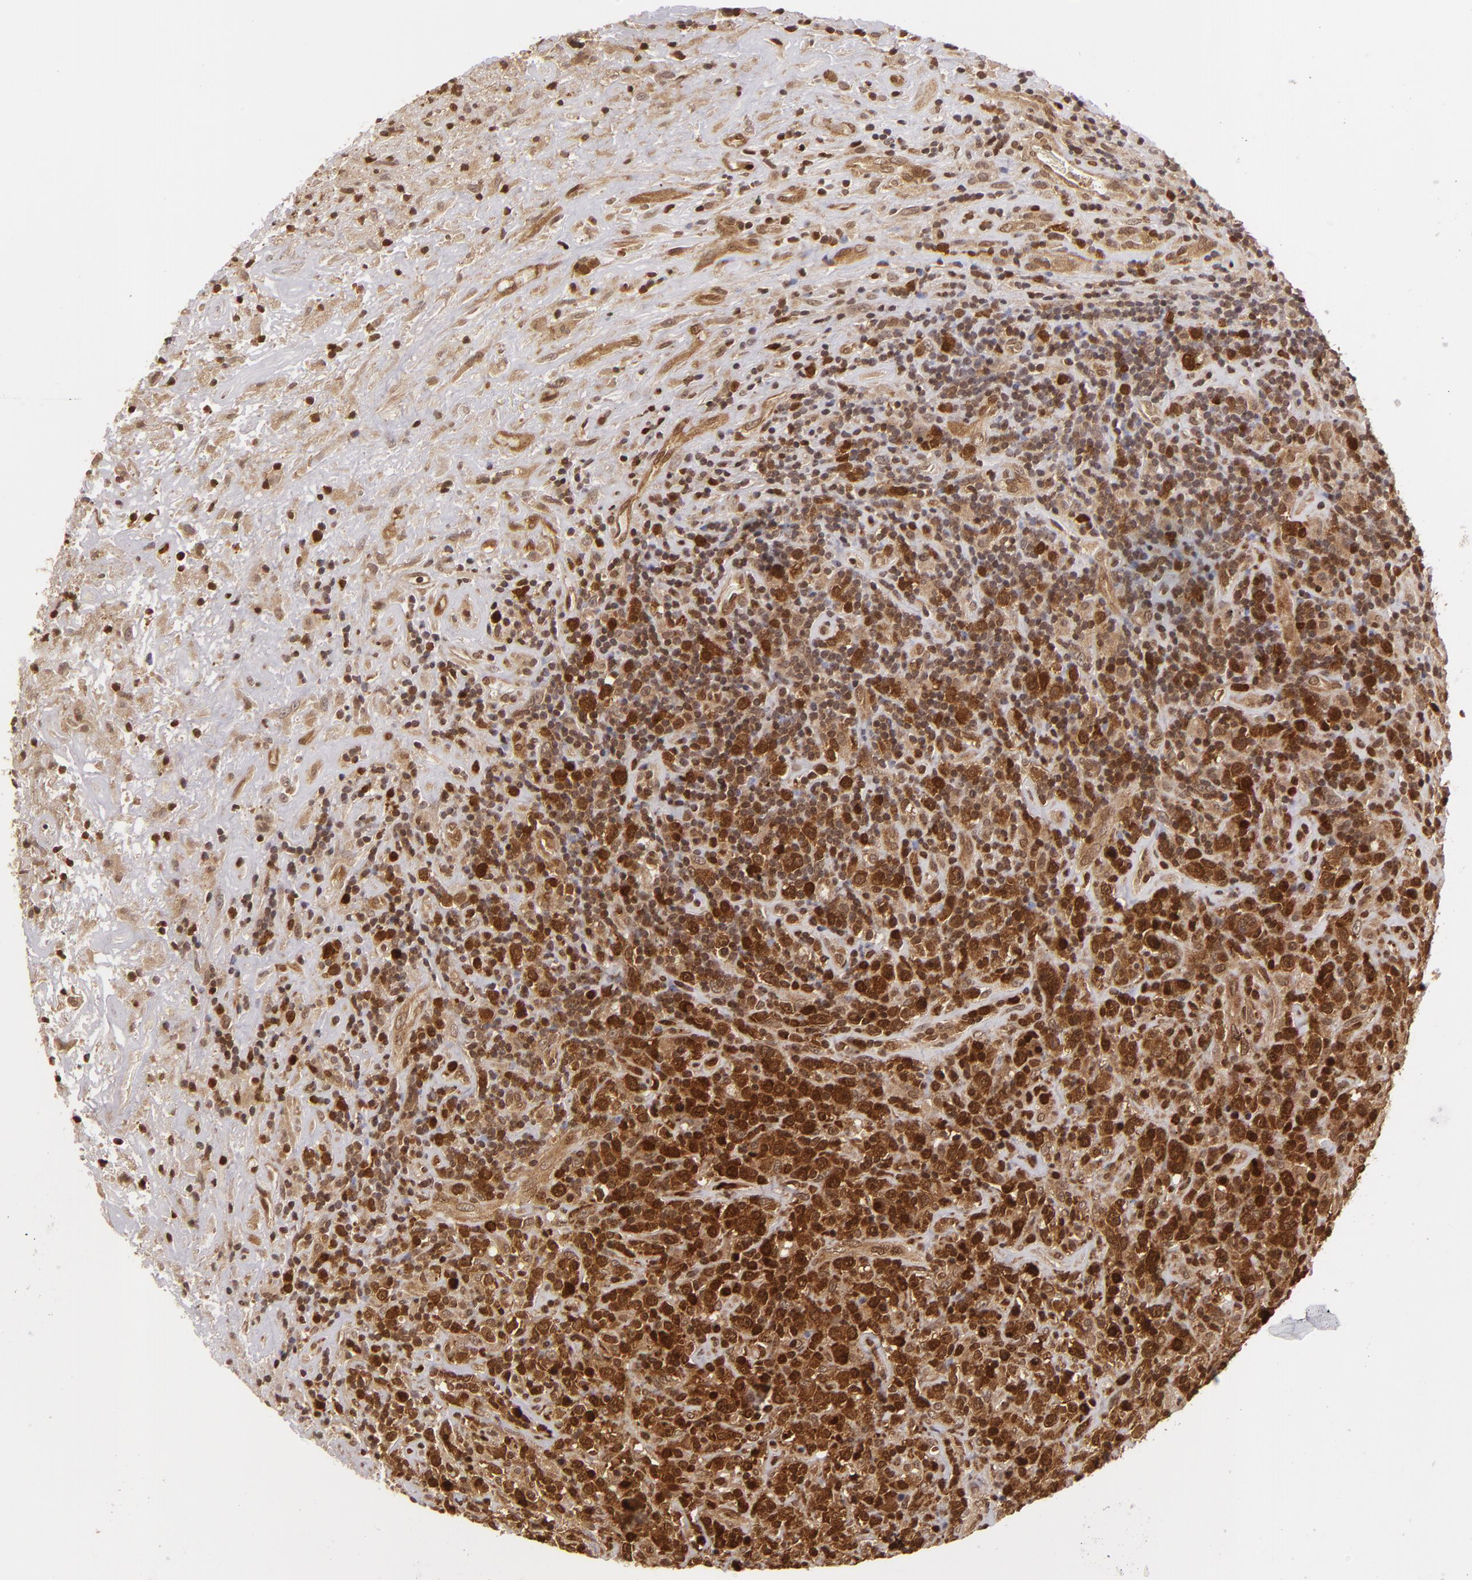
{"staining": {"intensity": "strong", "quantity": ">75%", "location": "cytoplasmic/membranous,nuclear"}, "tissue": "lymphoma", "cell_type": "Tumor cells", "image_type": "cancer", "snomed": [{"axis": "morphology", "description": "Hodgkin's disease, NOS"}, {"axis": "topography", "description": "Lymph node"}], "caption": "The micrograph demonstrates a brown stain indicating the presence of a protein in the cytoplasmic/membranous and nuclear of tumor cells in Hodgkin's disease.", "gene": "ZBTB33", "patient": {"sex": "male", "age": 46}}